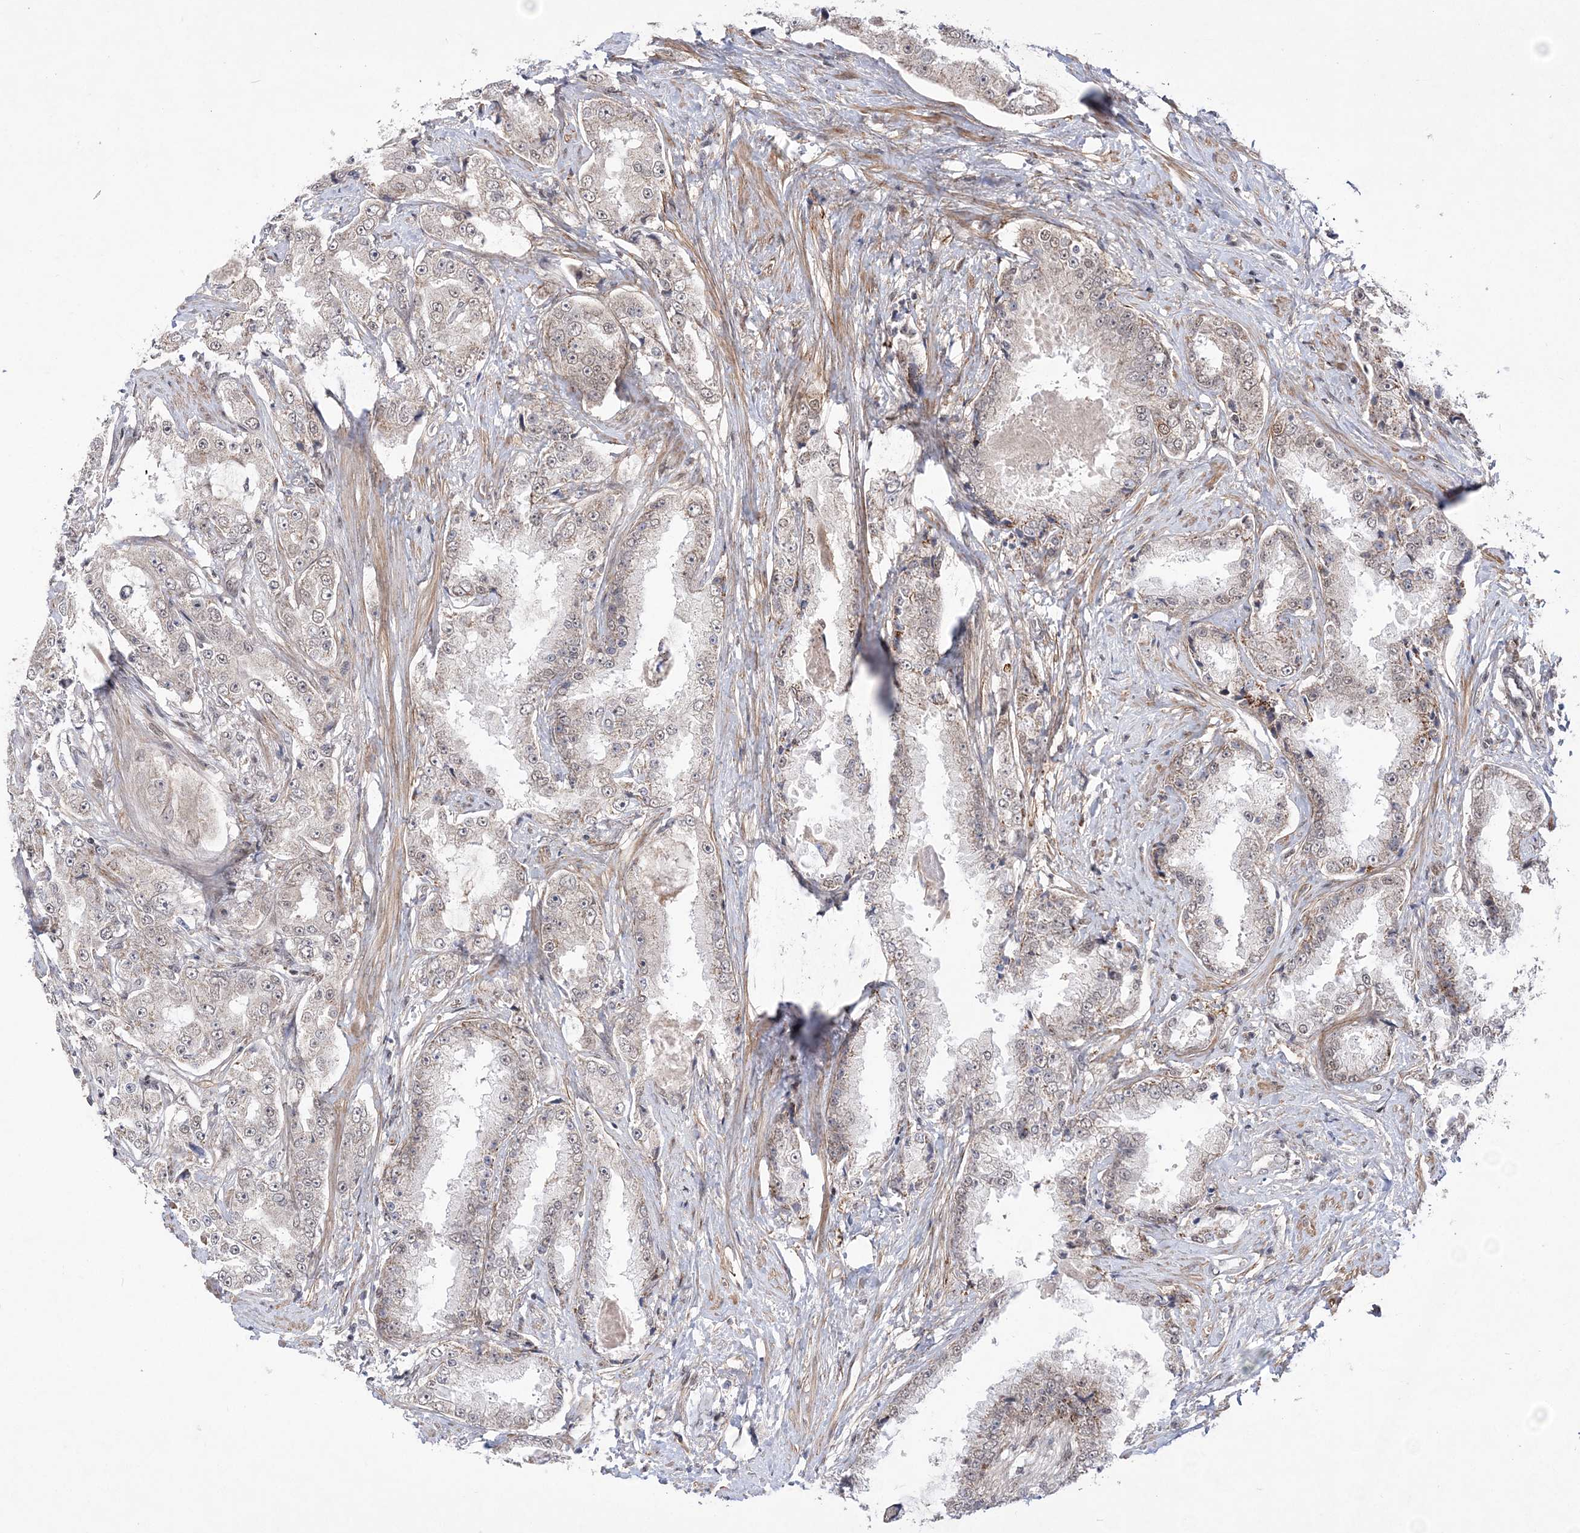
{"staining": {"intensity": "negative", "quantity": "none", "location": "none"}, "tissue": "prostate cancer", "cell_type": "Tumor cells", "image_type": "cancer", "snomed": [{"axis": "morphology", "description": "Adenocarcinoma, High grade"}, {"axis": "topography", "description": "Prostate"}], "caption": "The histopathology image shows no staining of tumor cells in high-grade adenocarcinoma (prostate). (Stains: DAB immunohistochemistry with hematoxylin counter stain, Microscopy: brightfield microscopy at high magnification).", "gene": "BOD1L1", "patient": {"sex": "male", "age": 73}}